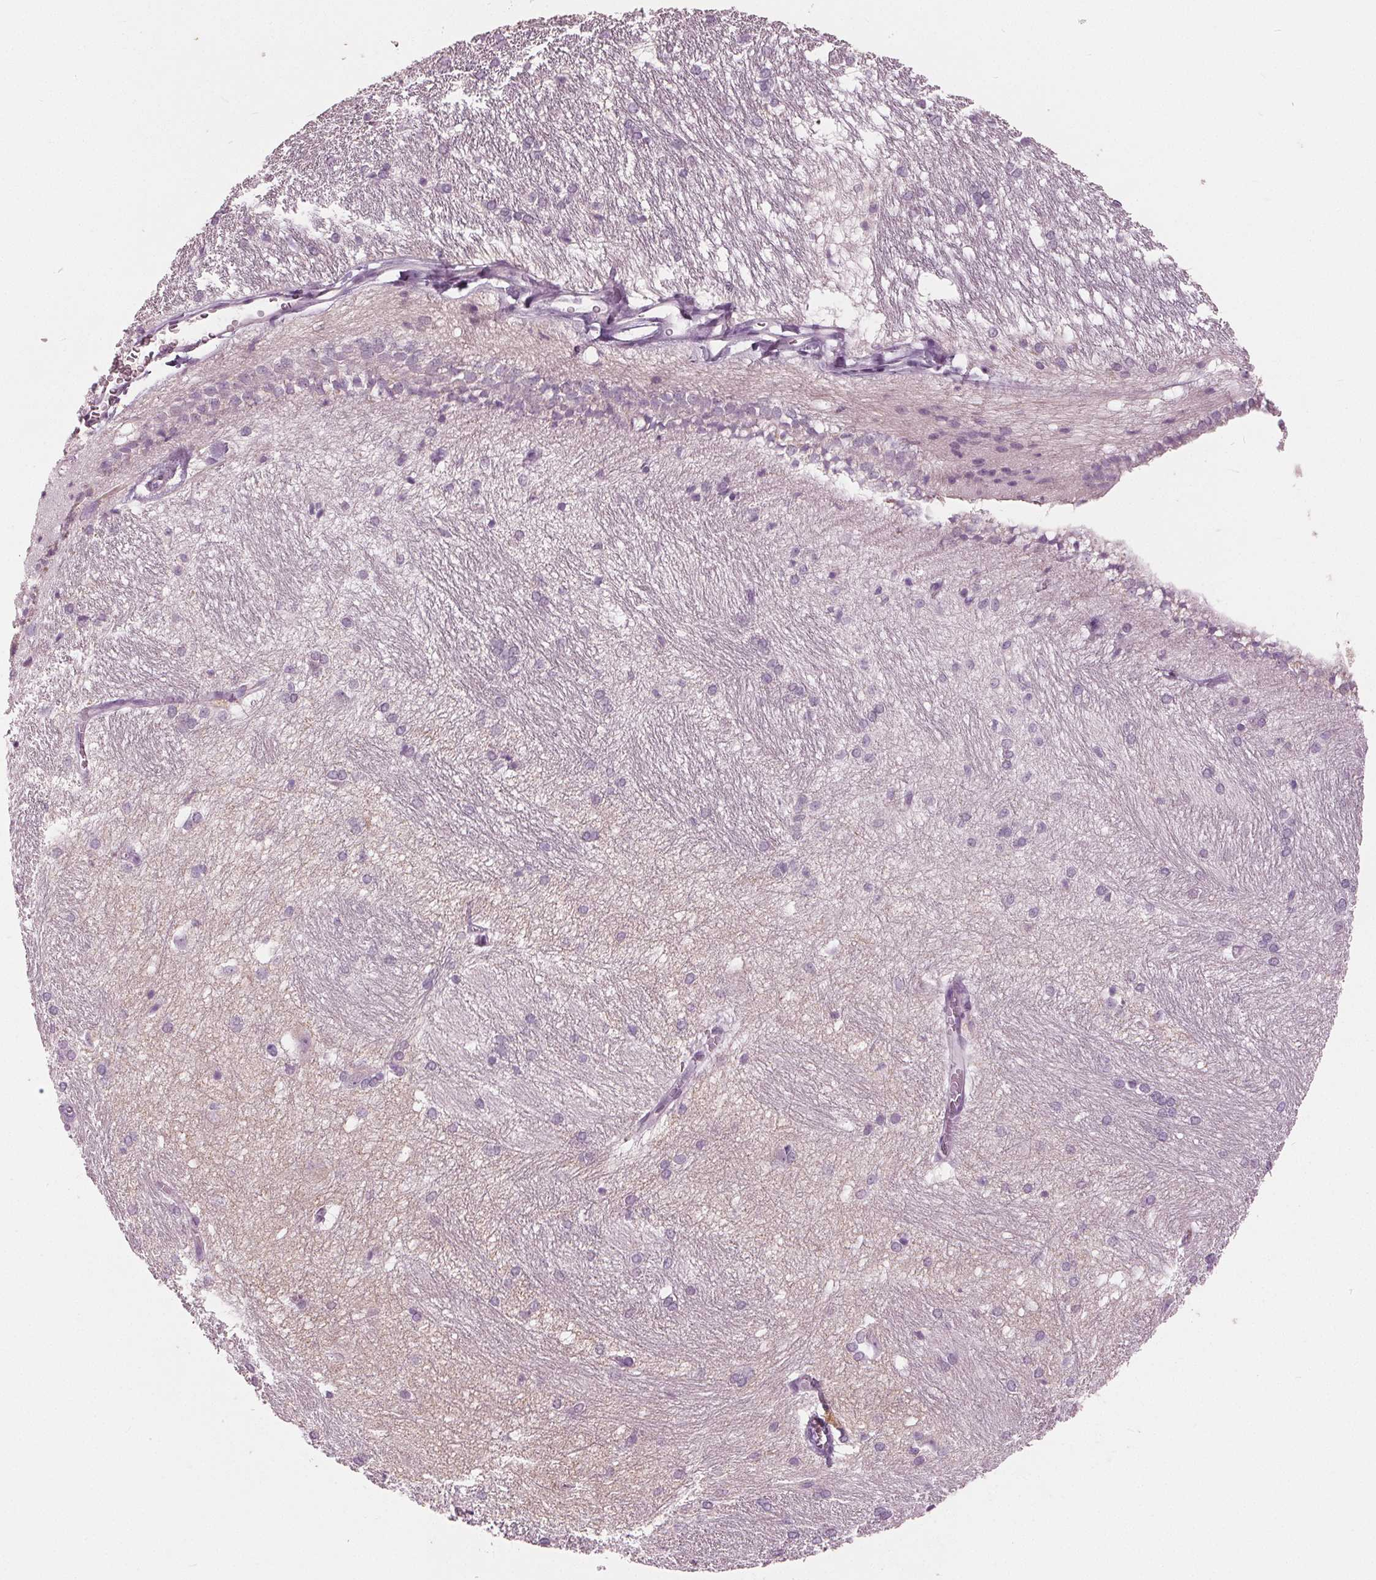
{"staining": {"intensity": "negative", "quantity": "none", "location": "none"}, "tissue": "hippocampus", "cell_type": "Glial cells", "image_type": "normal", "snomed": [{"axis": "morphology", "description": "Normal tissue, NOS"}, {"axis": "topography", "description": "Cerebral cortex"}, {"axis": "topography", "description": "Hippocampus"}], "caption": "This is an immunohistochemistry micrograph of benign hippocampus. There is no staining in glial cells.", "gene": "TKFC", "patient": {"sex": "female", "age": 19}}